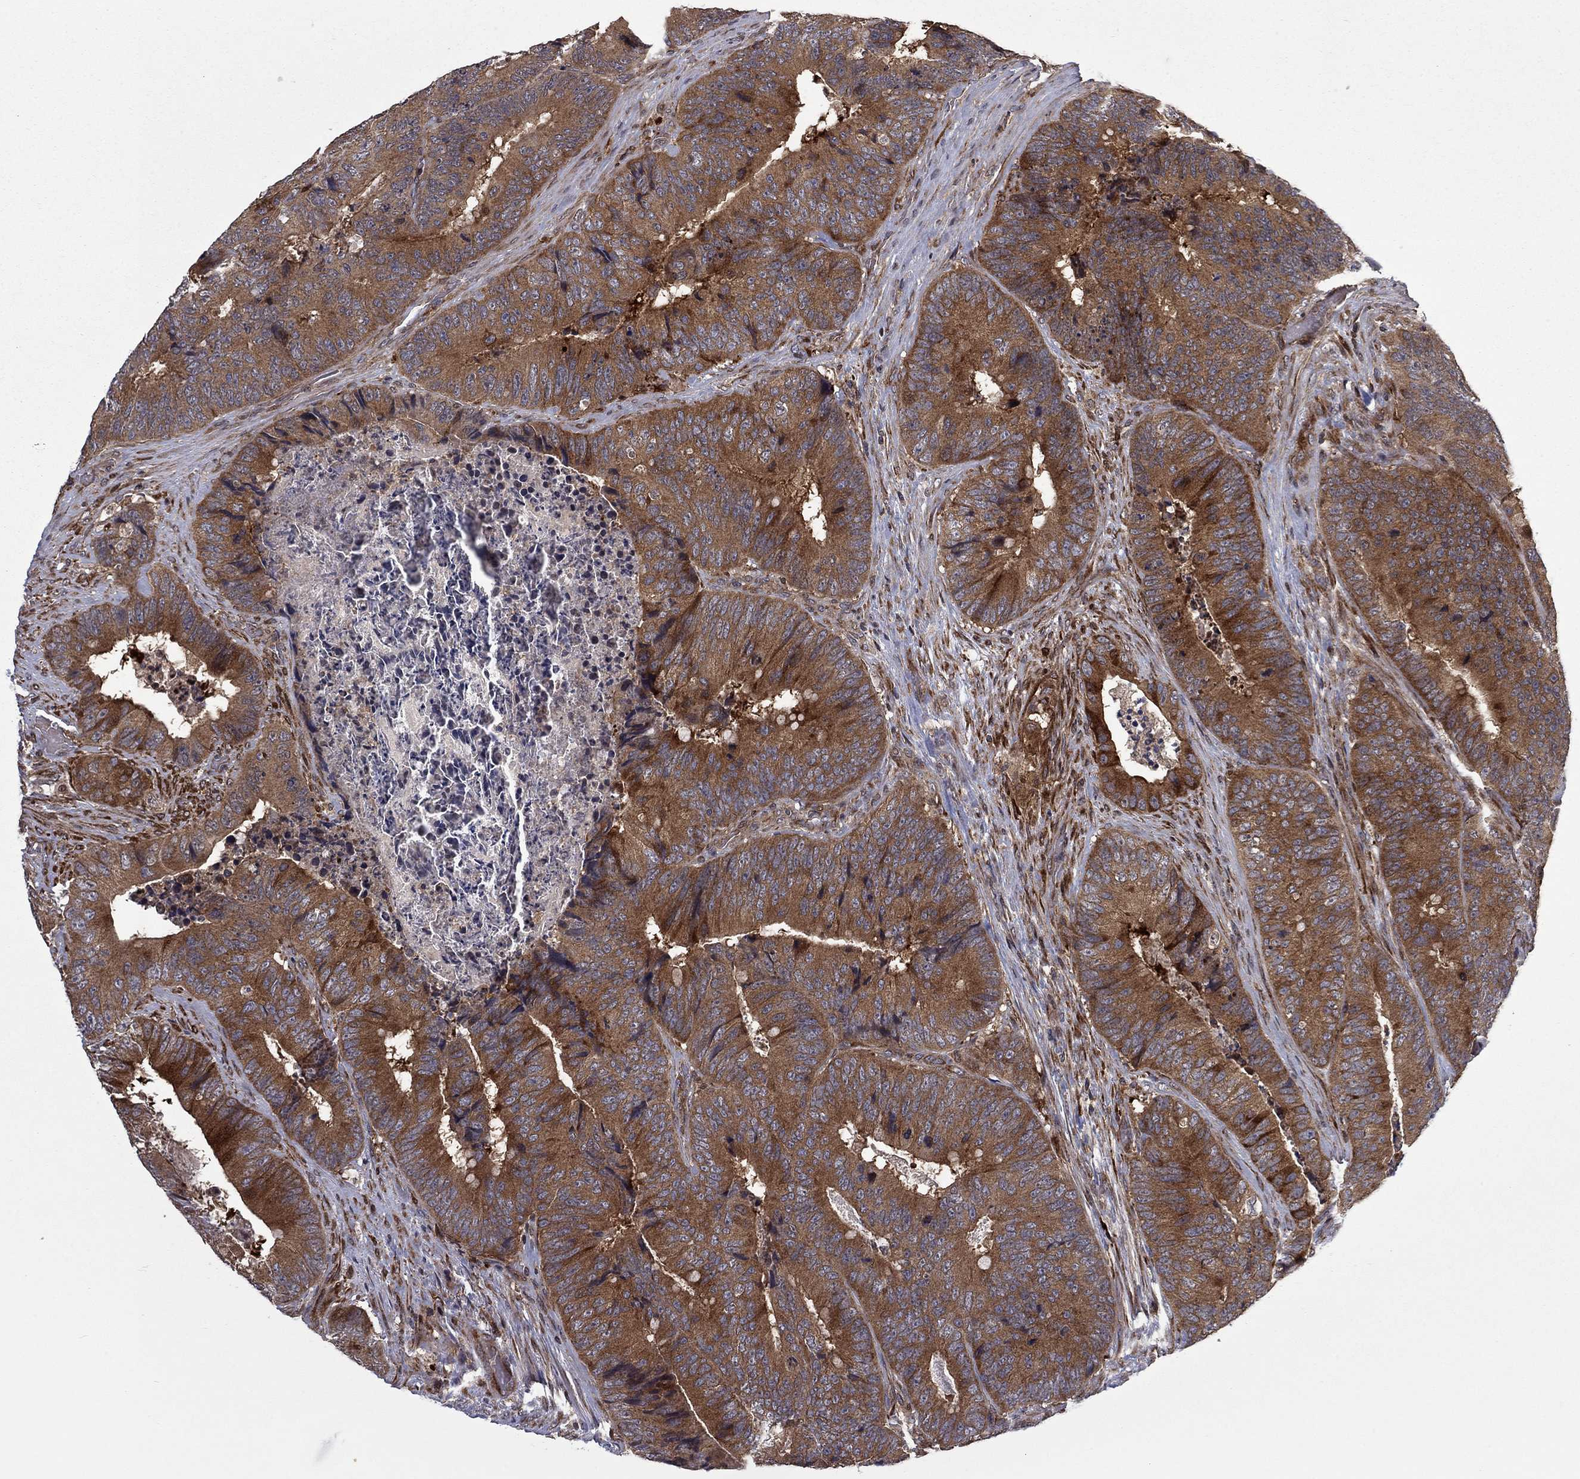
{"staining": {"intensity": "moderate", "quantity": ">75%", "location": "cytoplasmic/membranous"}, "tissue": "colorectal cancer", "cell_type": "Tumor cells", "image_type": "cancer", "snomed": [{"axis": "morphology", "description": "Adenocarcinoma, NOS"}, {"axis": "topography", "description": "Colon"}], "caption": "Colorectal cancer tissue exhibits moderate cytoplasmic/membranous staining in about >75% of tumor cells, visualized by immunohistochemistry. The protein of interest is shown in brown color, while the nuclei are stained blue.", "gene": "HDAC4", "patient": {"sex": "male", "age": 84}}